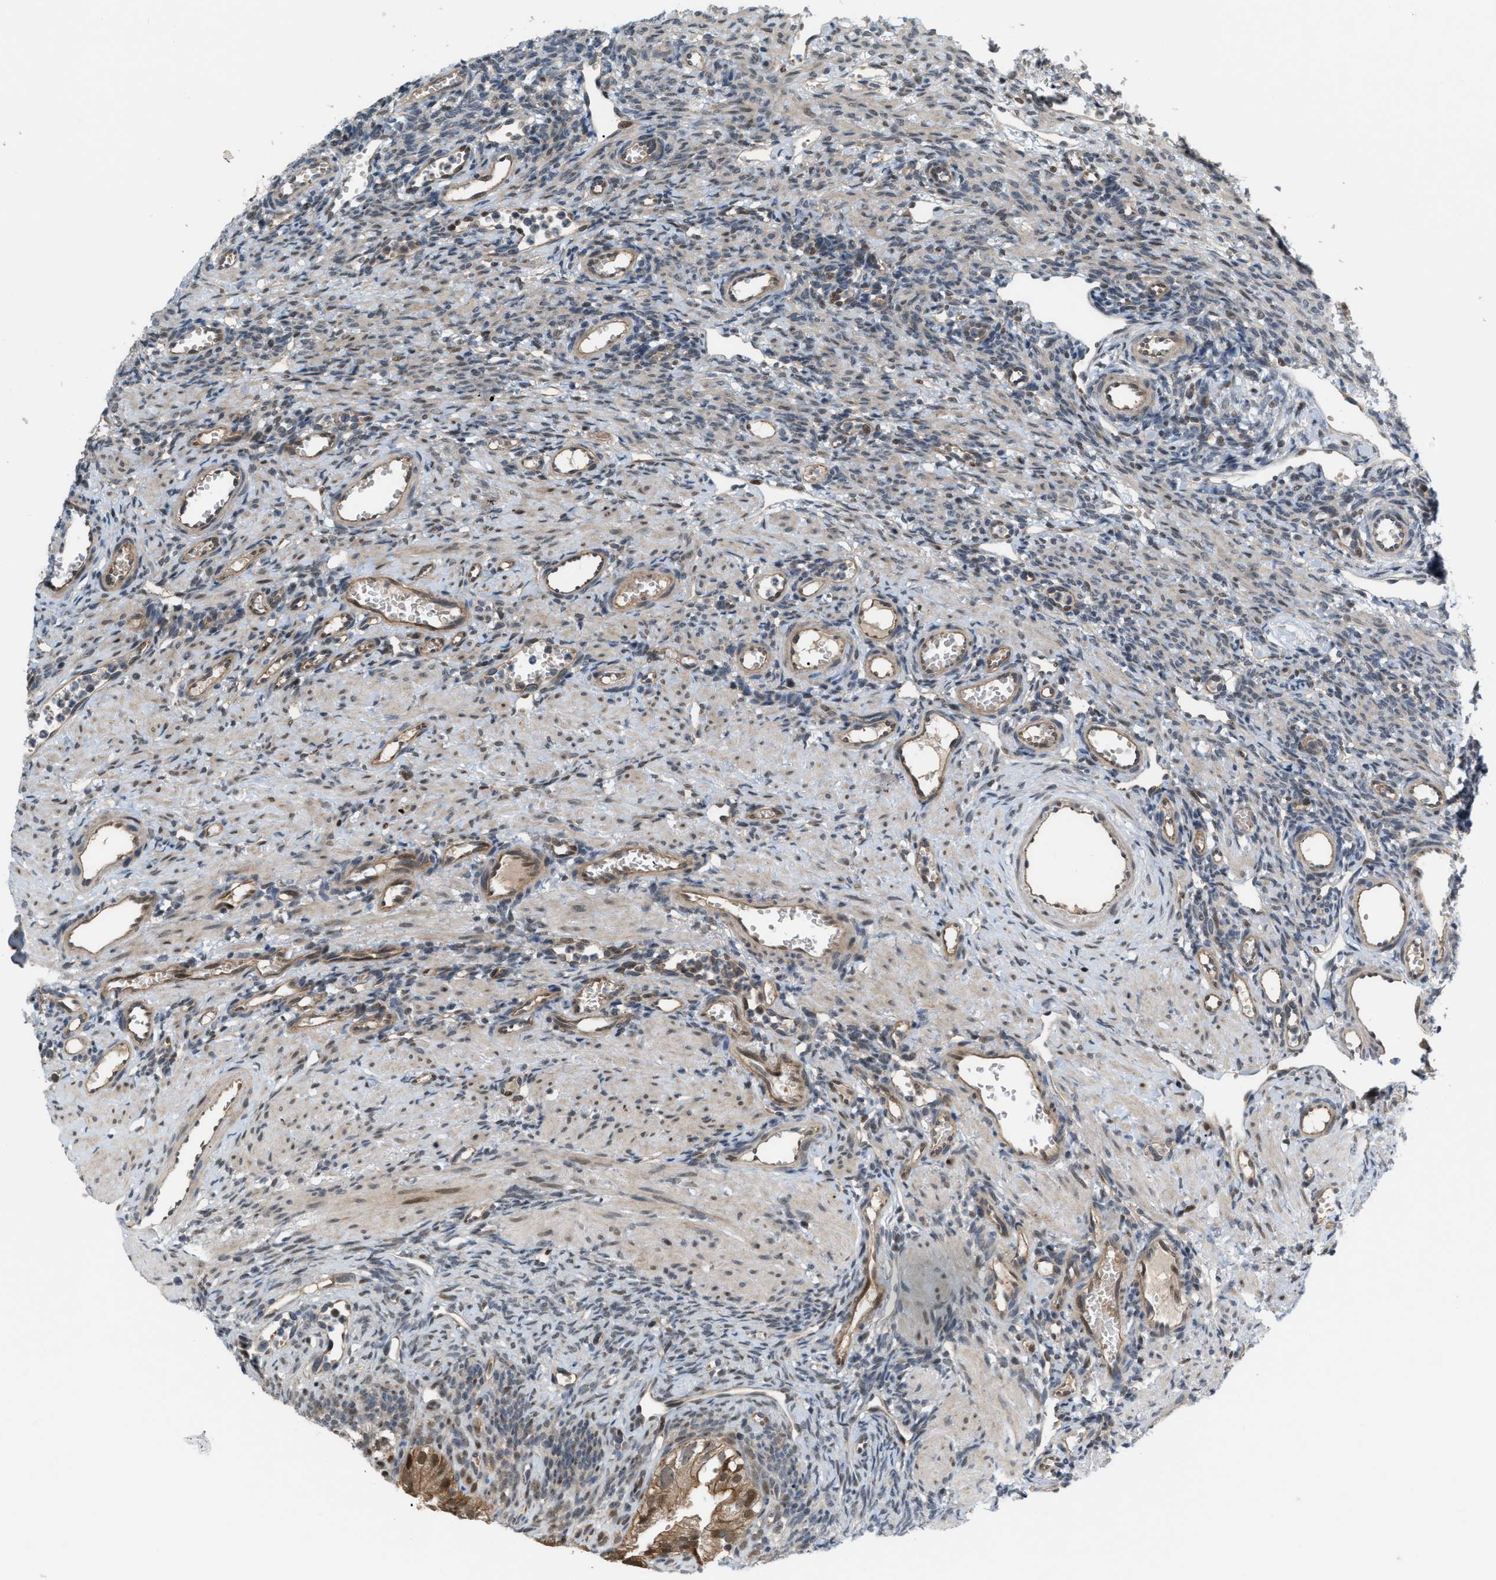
{"staining": {"intensity": "moderate", "quantity": ">75%", "location": "cytoplasmic/membranous"}, "tissue": "ovary", "cell_type": "Follicle cells", "image_type": "normal", "snomed": [{"axis": "morphology", "description": "Normal tissue, NOS"}, {"axis": "topography", "description": "Ovary"}], "caption": "Moderate cytoplasmic/membranous protein positivity is identified in approximately >75% of follicle cells in ovary.", "gene": "RFFL", "patient": {"sex": "female", "age": 33}}